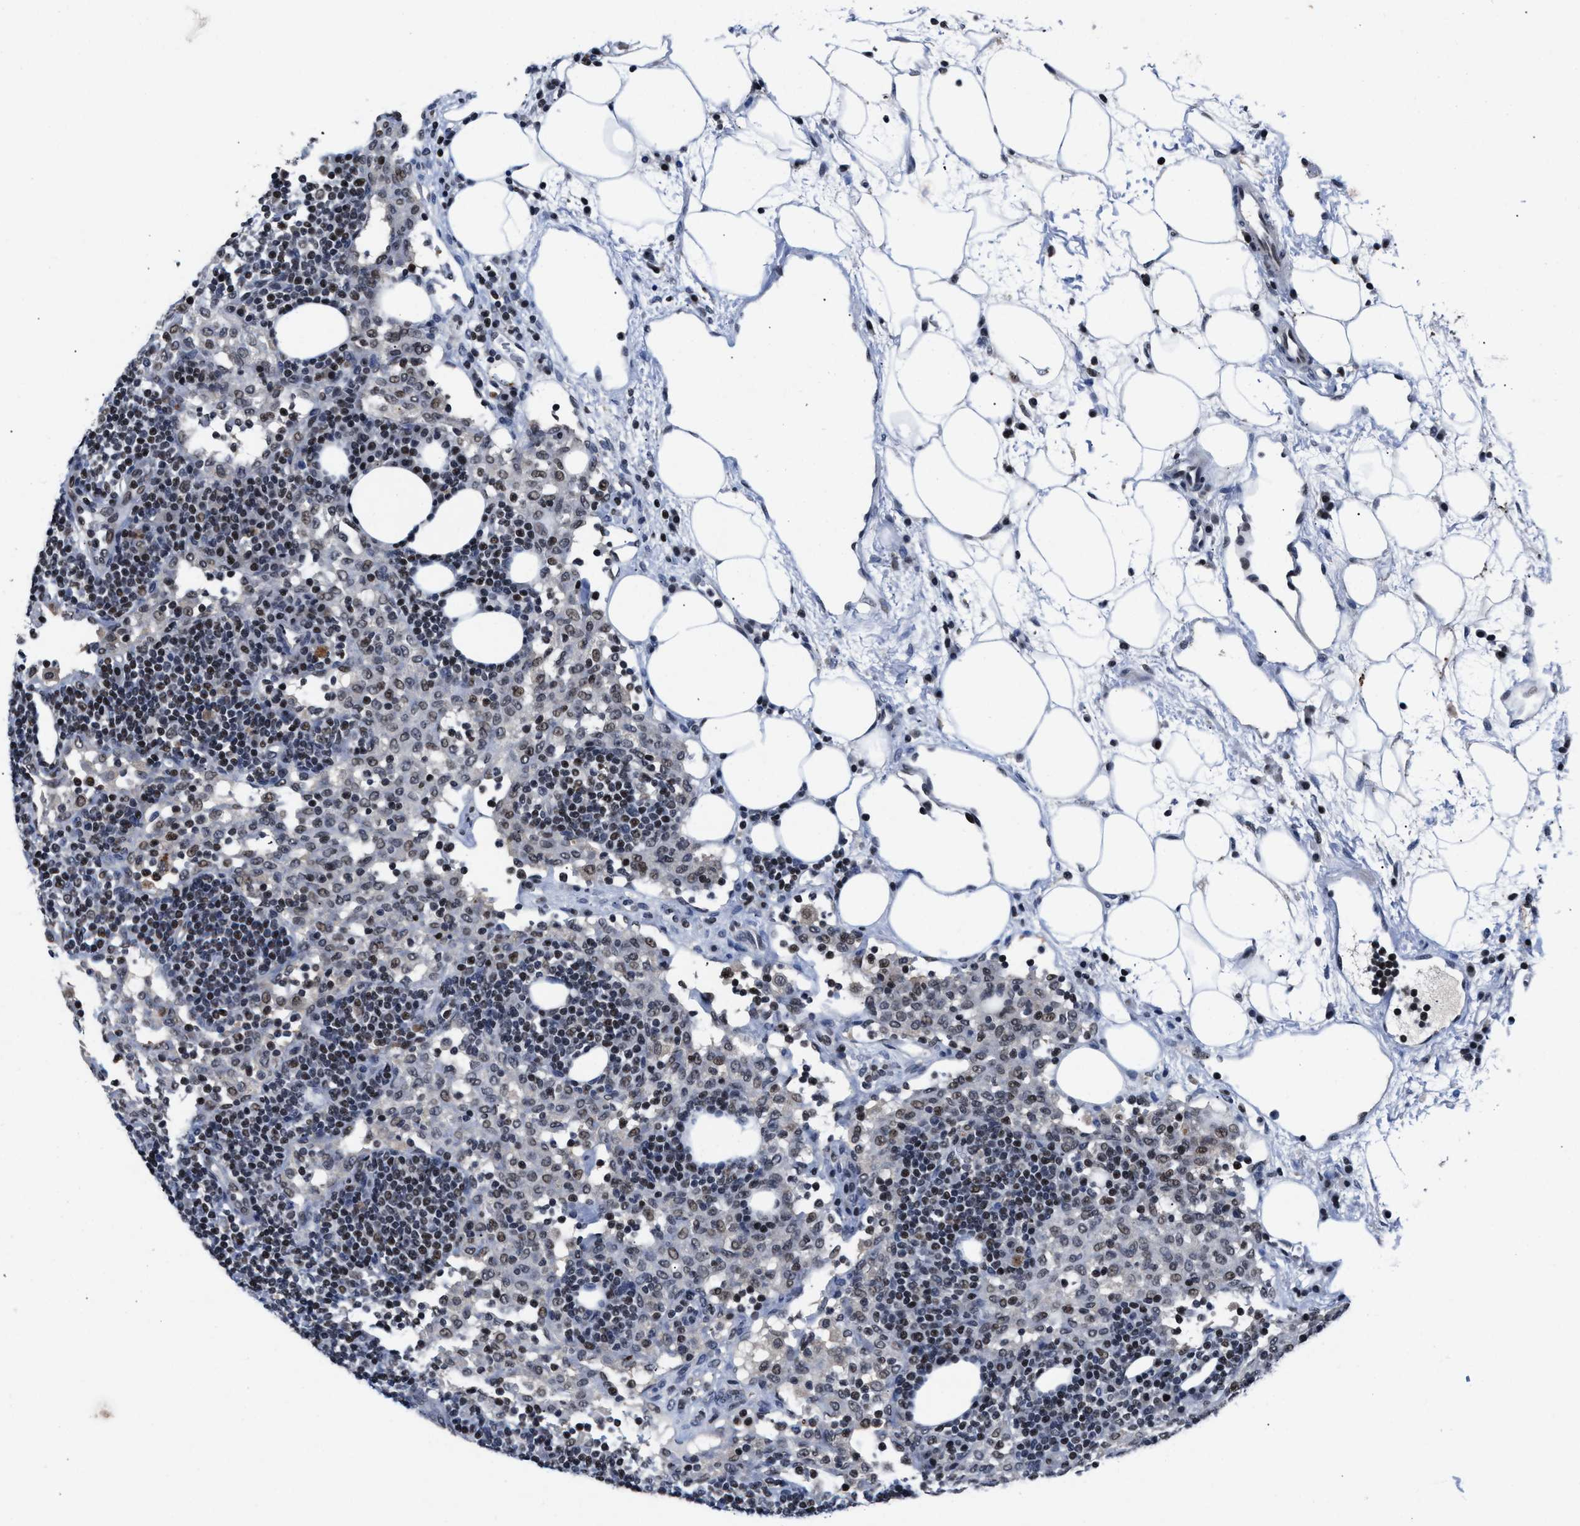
{"staining": {"intensity": "moderate", "quantity": "<25%", "location": "nuclear"}, "tissue": "lymph node", "cell_type": "Germinal center cells", "image_type": "normal", "snomed": [{"axis": "morphology", "description": "Normal tissue, NOS"}, {"axis": "morphology", "description": "Carcinoid, malignant, NOS"}, {"axis": "topography", "description": "Lymph node"}], "caption": "Immunohistochemistry (IHC) of normal lymph node exhibits low levels of moderate nuclear expression in approximately <25% of germinal center cells. (Brightfield microscopy of DAB IHC at high magnification).", "gene": "WDR81", "patient": {"sex": "male", "age": 47}}